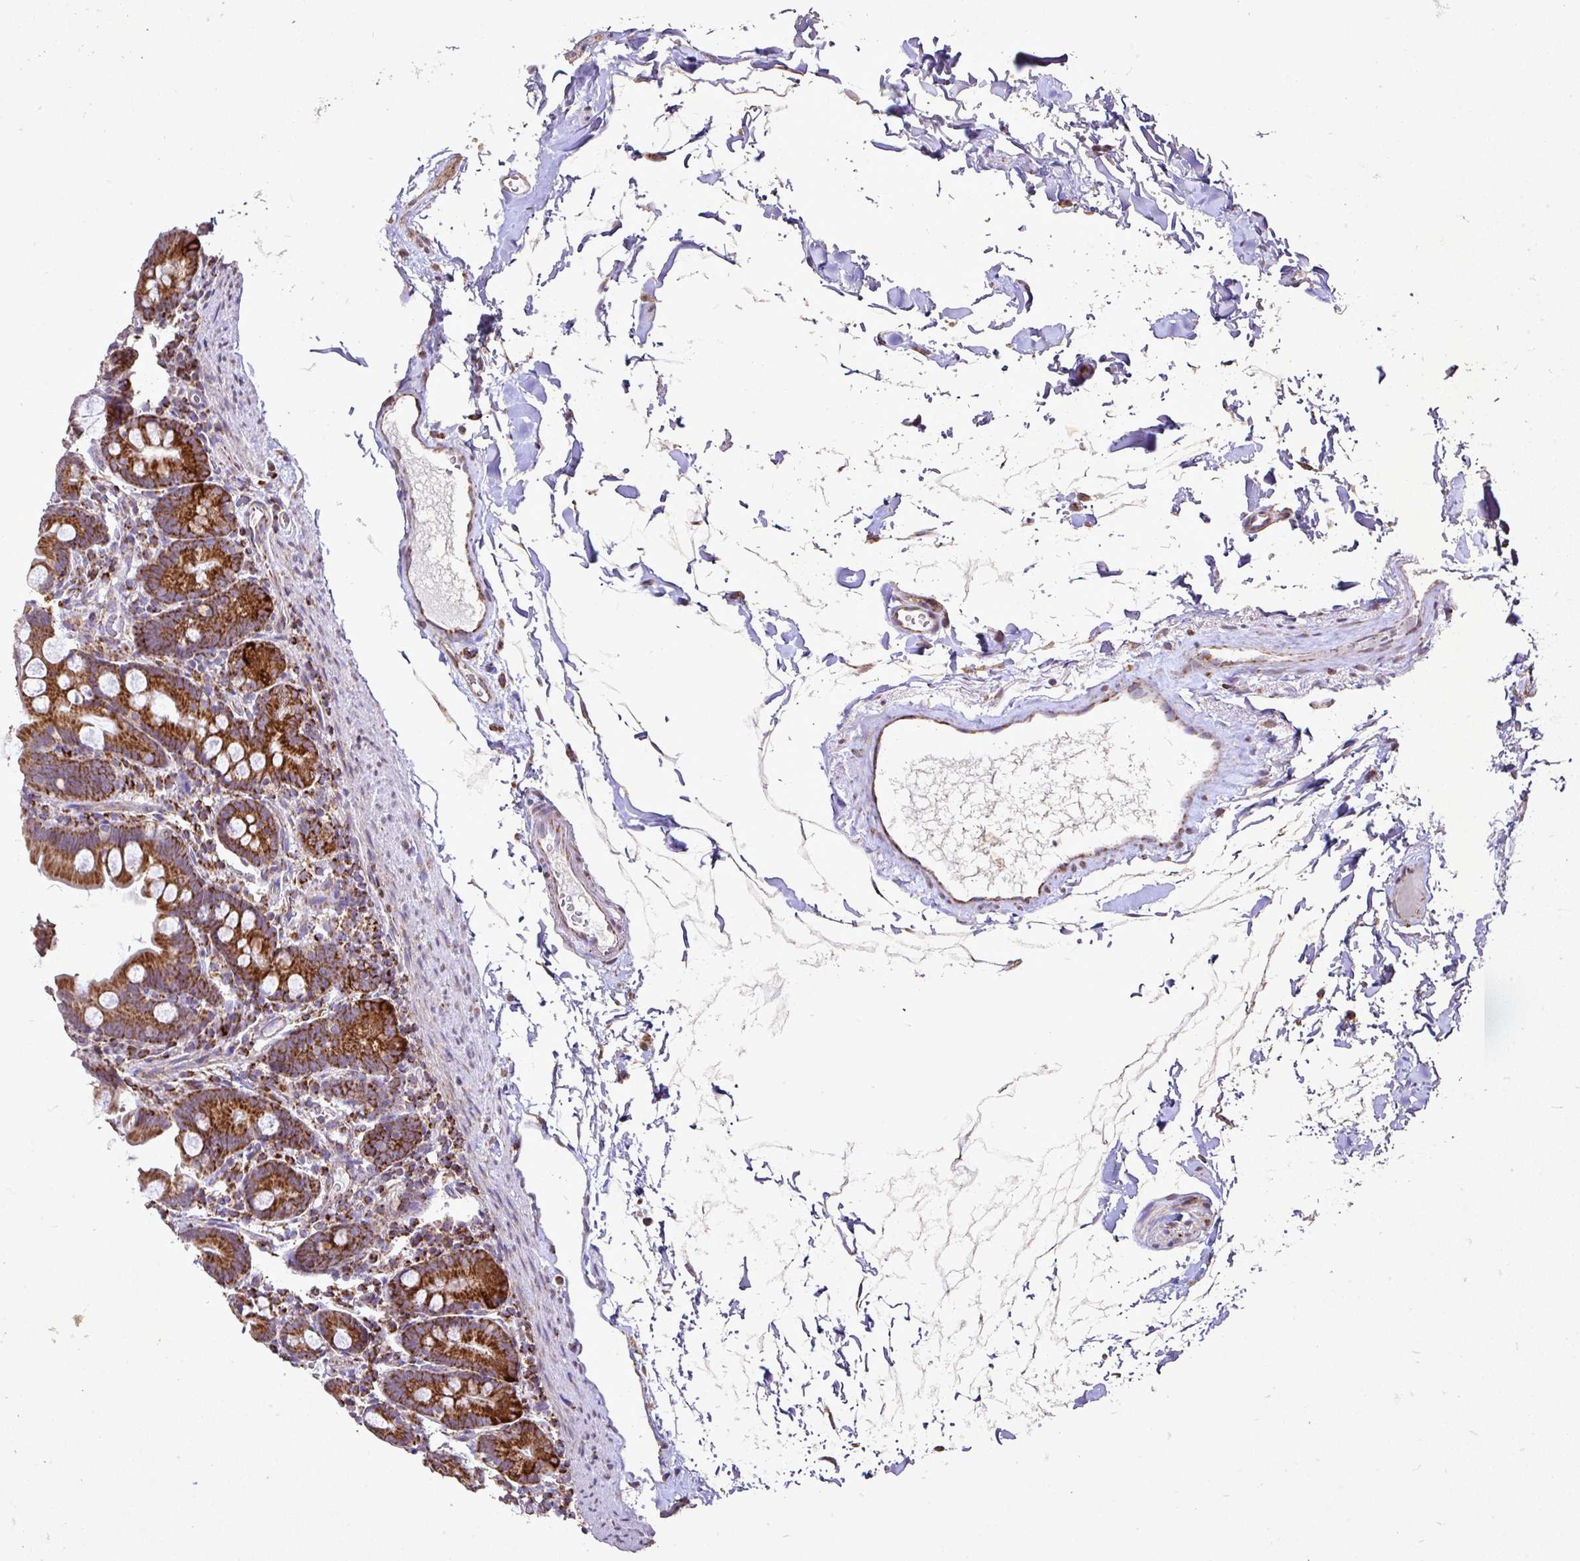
{"staining": {"intensity": "moderate", "quantity": ">75%", "location": "cytoplasmic/membranous"}, "tissue": "small intestine", "cell_type": "Glandular cells", "image_type": "normal", "snomed": [{"axis": "morphology", "description": "Normal tissue, NOS"}, {"axis": "topography", "description": "Small intestine"}], "caption": "The photomicrograph shows staining of benign small intestine, revealing moderate cytoplasmic/membranous protein expression (brown color) within glandular cells.", "gene": "AGK", "patient": {"sex": "female", "age": 68}}